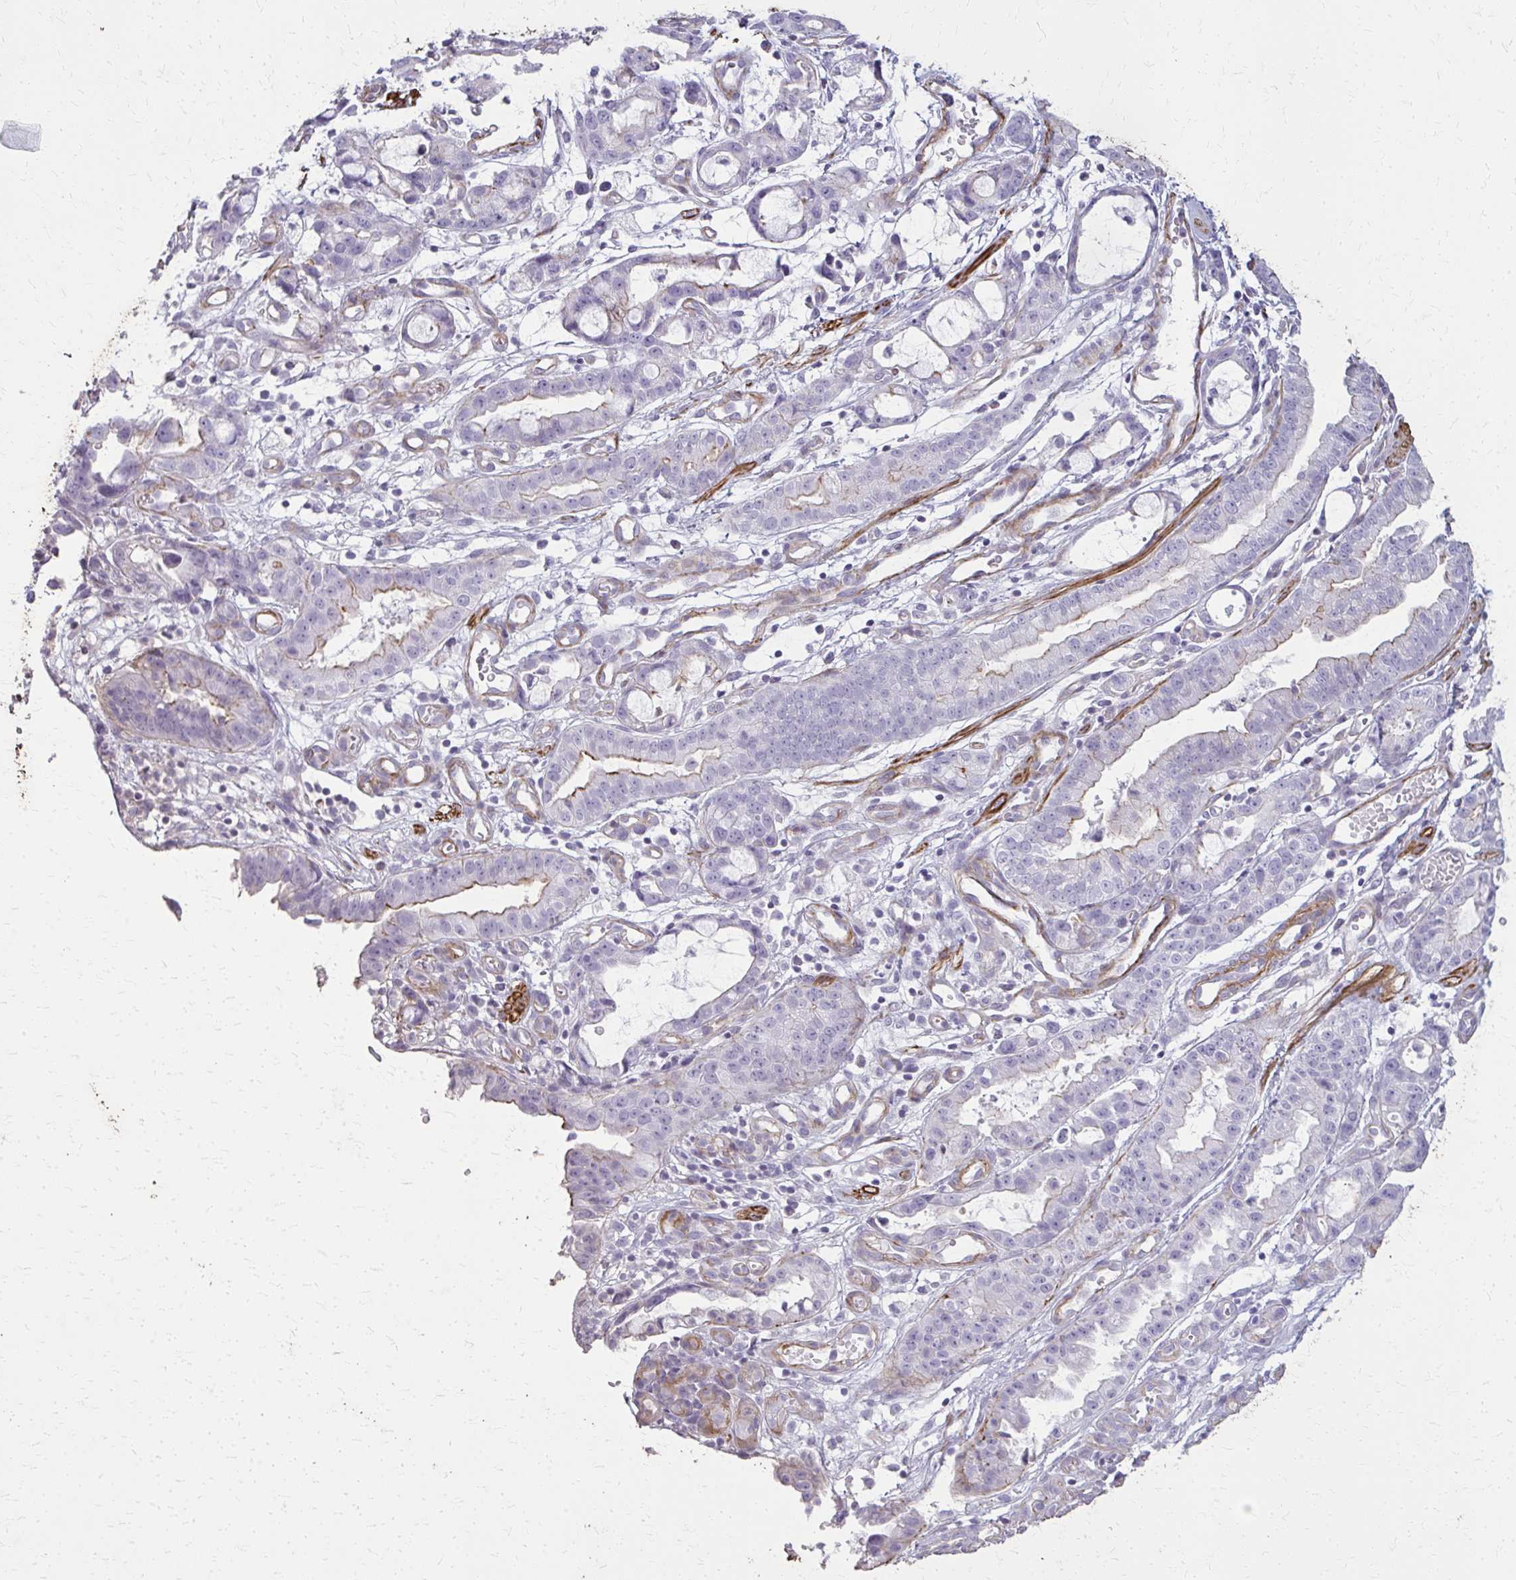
{"staining": {"intensity": "weak", "quantity": "<25%", "location": "cytoplasmic/membranous"}, "tissue": "stomach cancer", "cell_type": "Tumor cells", "image_type": "cancer", "snomed": [{"axis": "morphology", "description": "Adenocarcinoma, NOS"}, {"axis": "topography", "description": "Stomach"}], "caption": "This is an immunohistochemistry (IHC) image of stomach cancer. There is no expression in tumor cells.", "gene": "TENM4", "patient": {"sex": "male", "age": 55}}